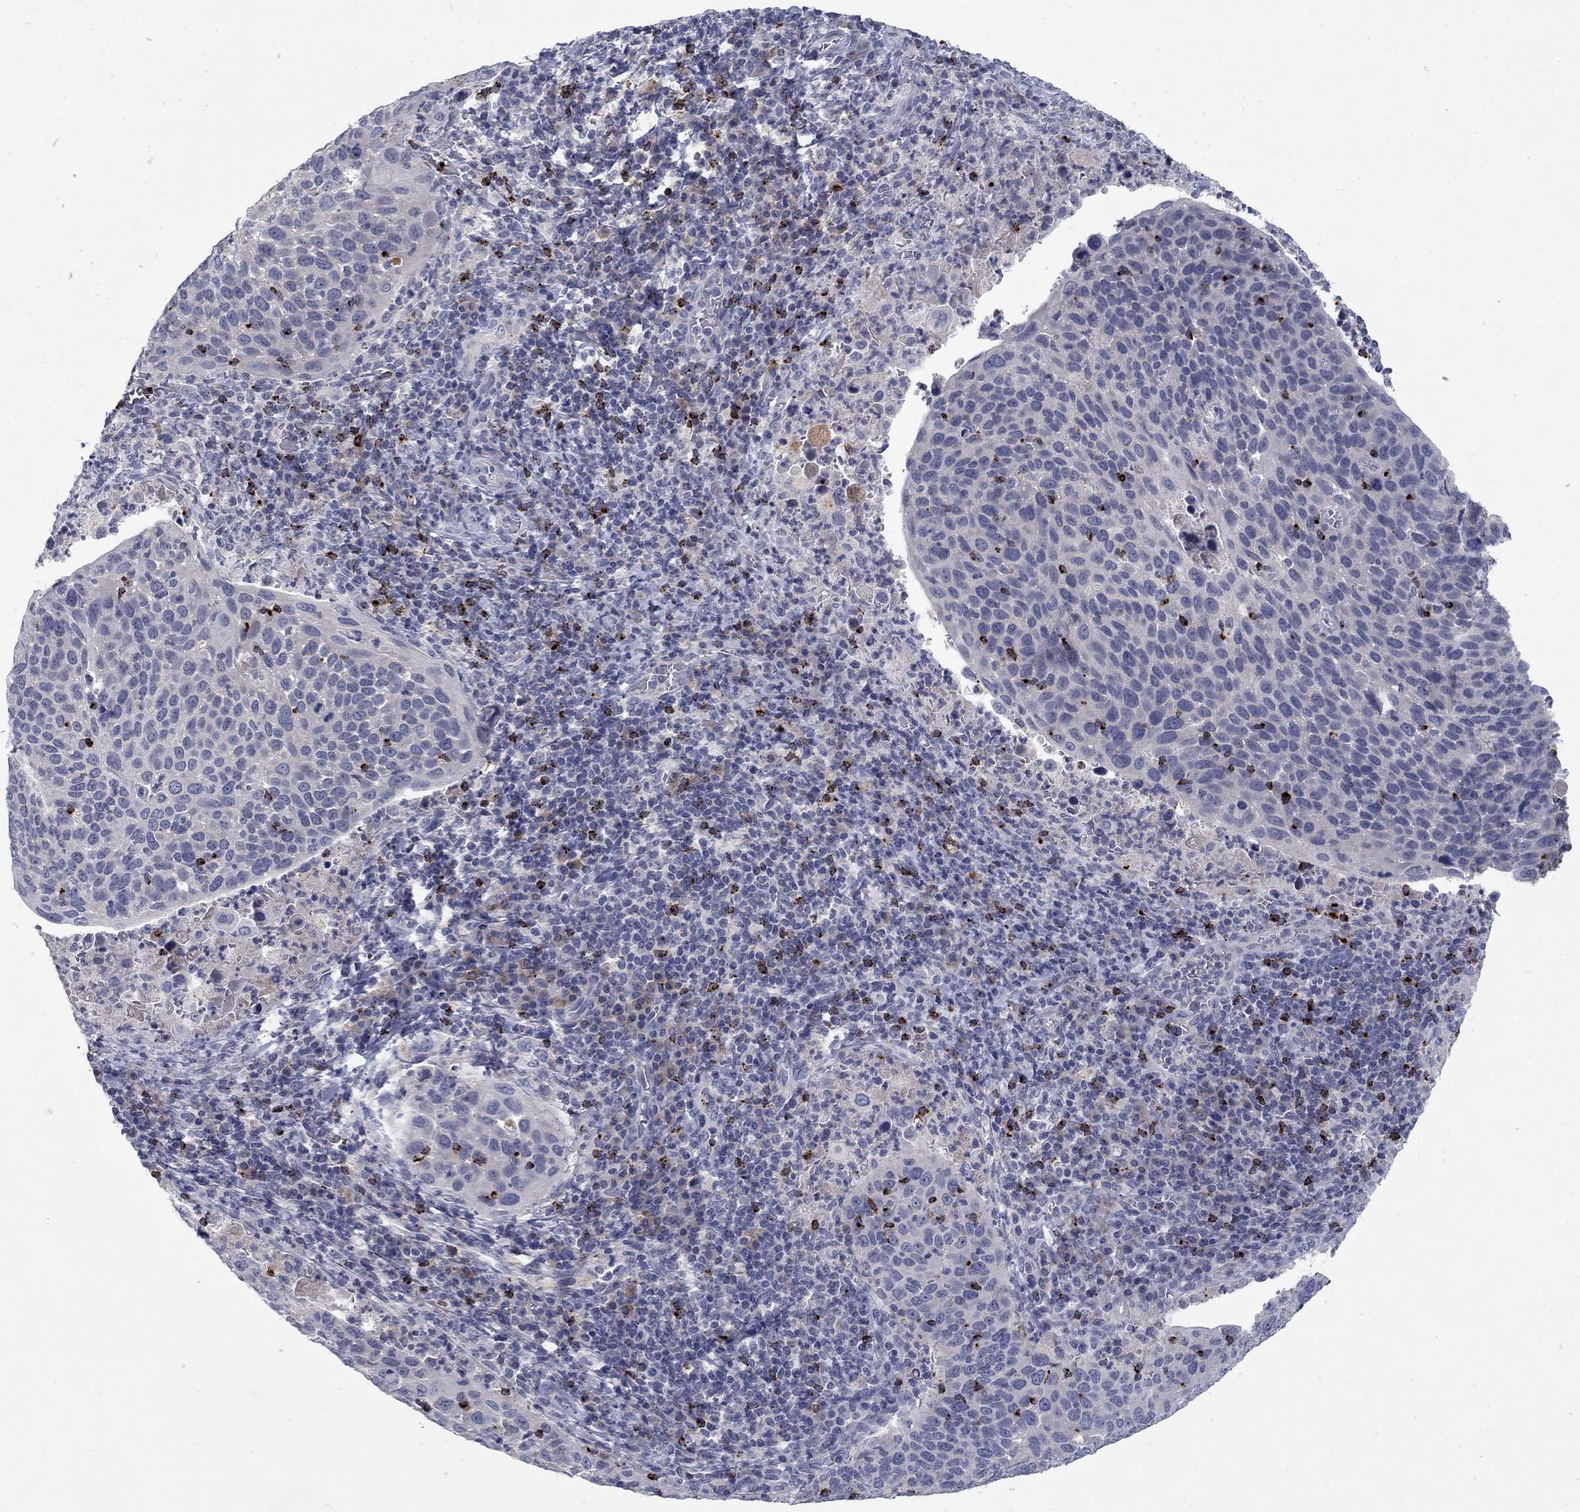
{"staining": {"intensity": "negative", "quantity": "none", "location": "none"}, "tissue": "cervical cancer", "cell_type": "Tumor cells", "image_type": "cancer", "snomed": [{"axis": "morphology", "description": "Squamous cell carcinoma, NOS"}, {"axis": "topography", "description": "Cervix"}], "caption": "This histopathology image is of cervical squamous cell carcinoma stained with IHC to label a protein in brown with the nuclei are counter-stained blue. There is no positivity in tumor cells.", "gene": "GZMA", "patient": {"sex": "female", "age": 54}}